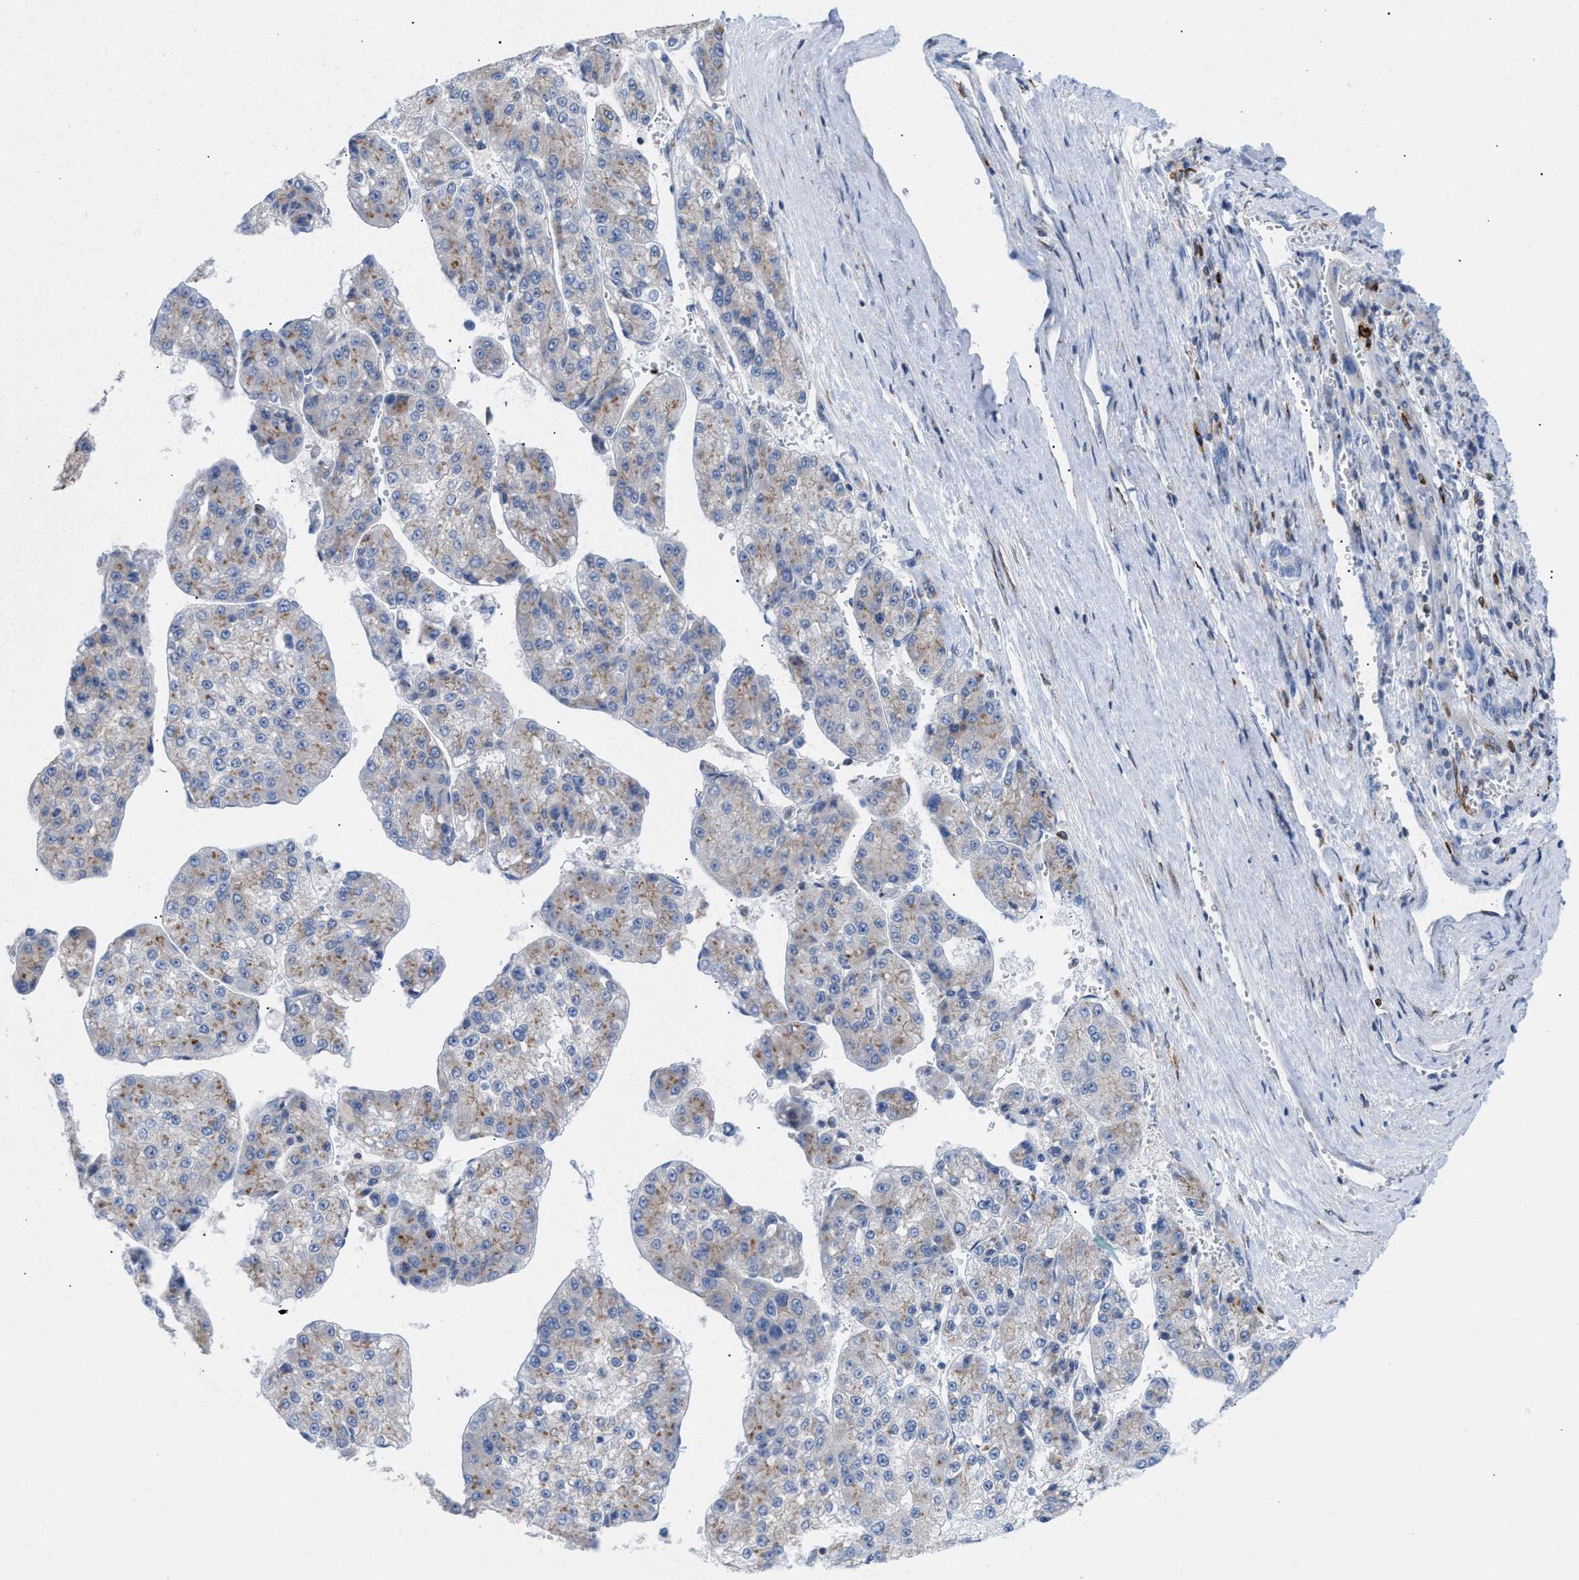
{"staining": {"intensity": "weak", "quantity": "<25%", "location": "cytoplasmic/membranous"}, "tissue": "liver cancer", "cell_type": "Tumor cells", "image_type": "cancer", "snomed": [{"axis": "morphology", "description": "Carcinoma, Hepatocellular, NOS"}, {"axis": "topography", "description": "Liver"}], "caption": "A micrograph of human liver cancer (hepatocellular carcinoma) is negative for staining in tumor cells.", "gene": "TACC3", "patient": {"sex": "female", "age": 73}}